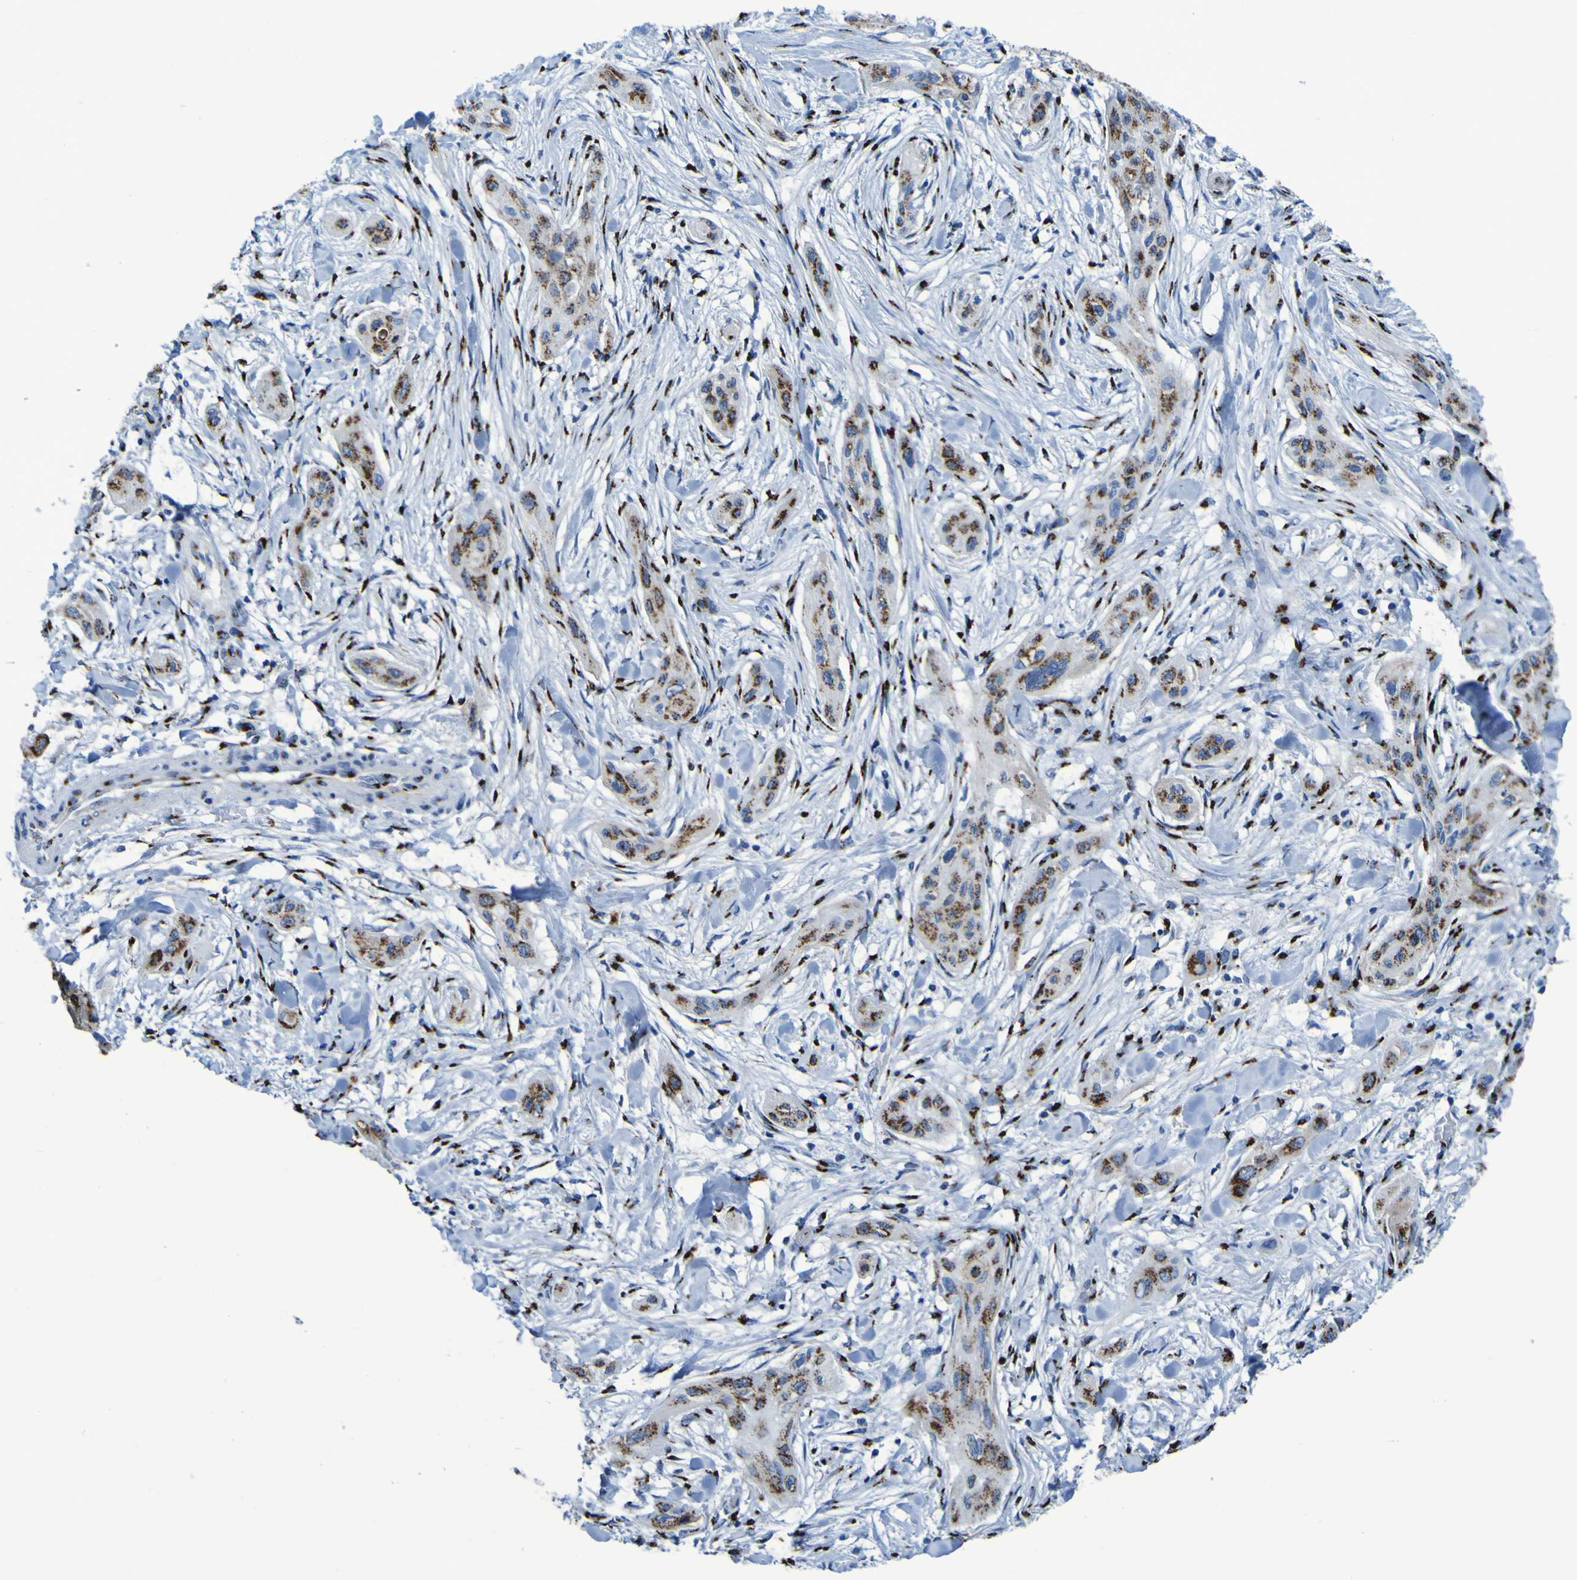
{"staining": {"intensity": "strong", "quantity": ">75%", "location": "cytoplasmic/membranous"}, "tissue": "lung cancer", "cell_type": "Tumor cells", "image_type": "cancer", "snomed": [{"axis": "morphology", "description": "Squamous cell carcinoma, NOS"}, {"axis": "topography", "description": "Lung"}], "caption": "Immunohistochemistry of lung squamous cell carcinoma displays high levels of strong cytoplasmic/membranous positivity in approximately >75% of tumor cells.", "gene": "GOLM1", "patient": {"sex": "female", "age": 47}}